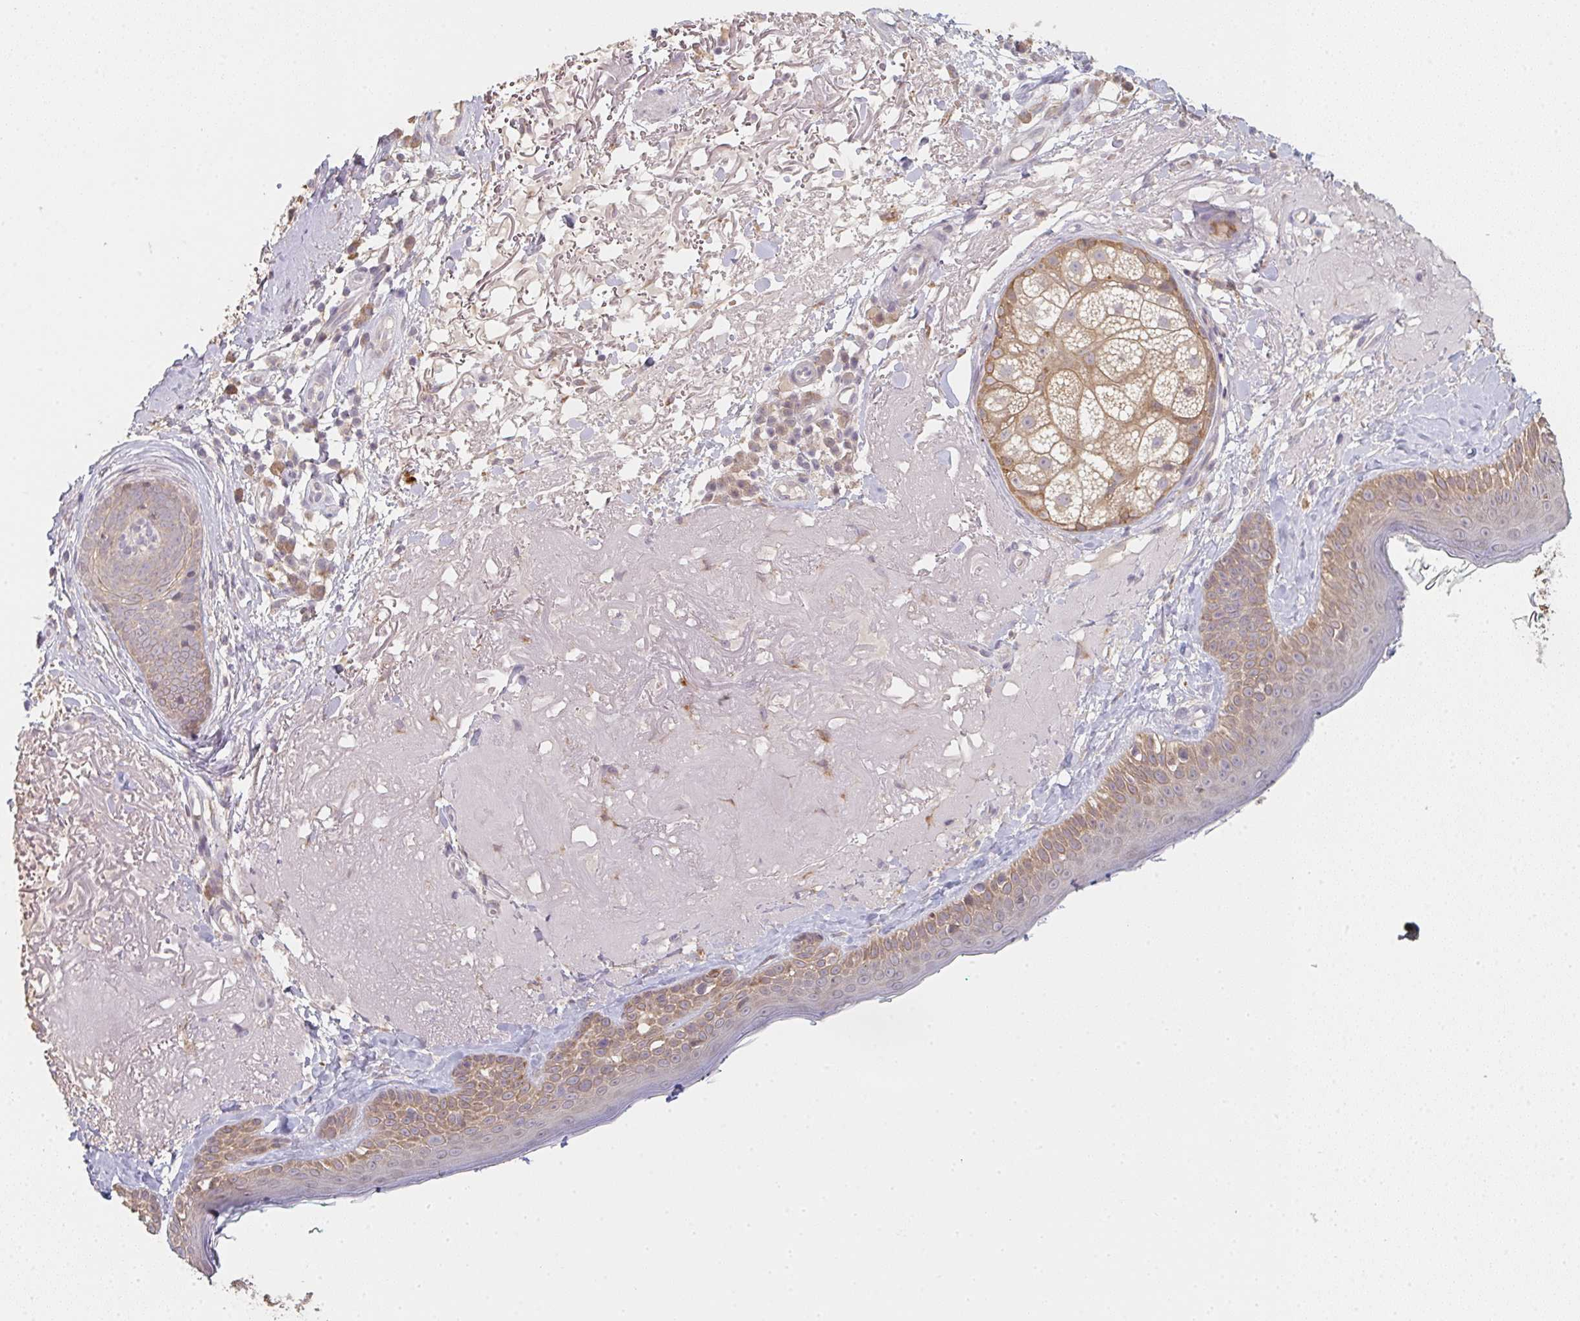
{"staining": {"intensity": "negative", "quantity": "none", "location": "none"}, "tissue": "skin", "cell_type": "Fibroblasts", "image_type": "normal", "snomed": [{"axis": "morphology", "description": "Normal tissue, NOS"}, {"axis": "topography", "description": "Skin"}], "caption": "The photomicrograph demonstrates no staining of fibroblasts in benign skin. The staining was performed using DAB (3,3'-diaminobenzidine) to visualize the protein expression in brown, while the nuclei were stained in blue with hematoxylin (Magnification: 20x).", "gene": "TMEM237", "patient": {"sex": "male", "age": 73}}